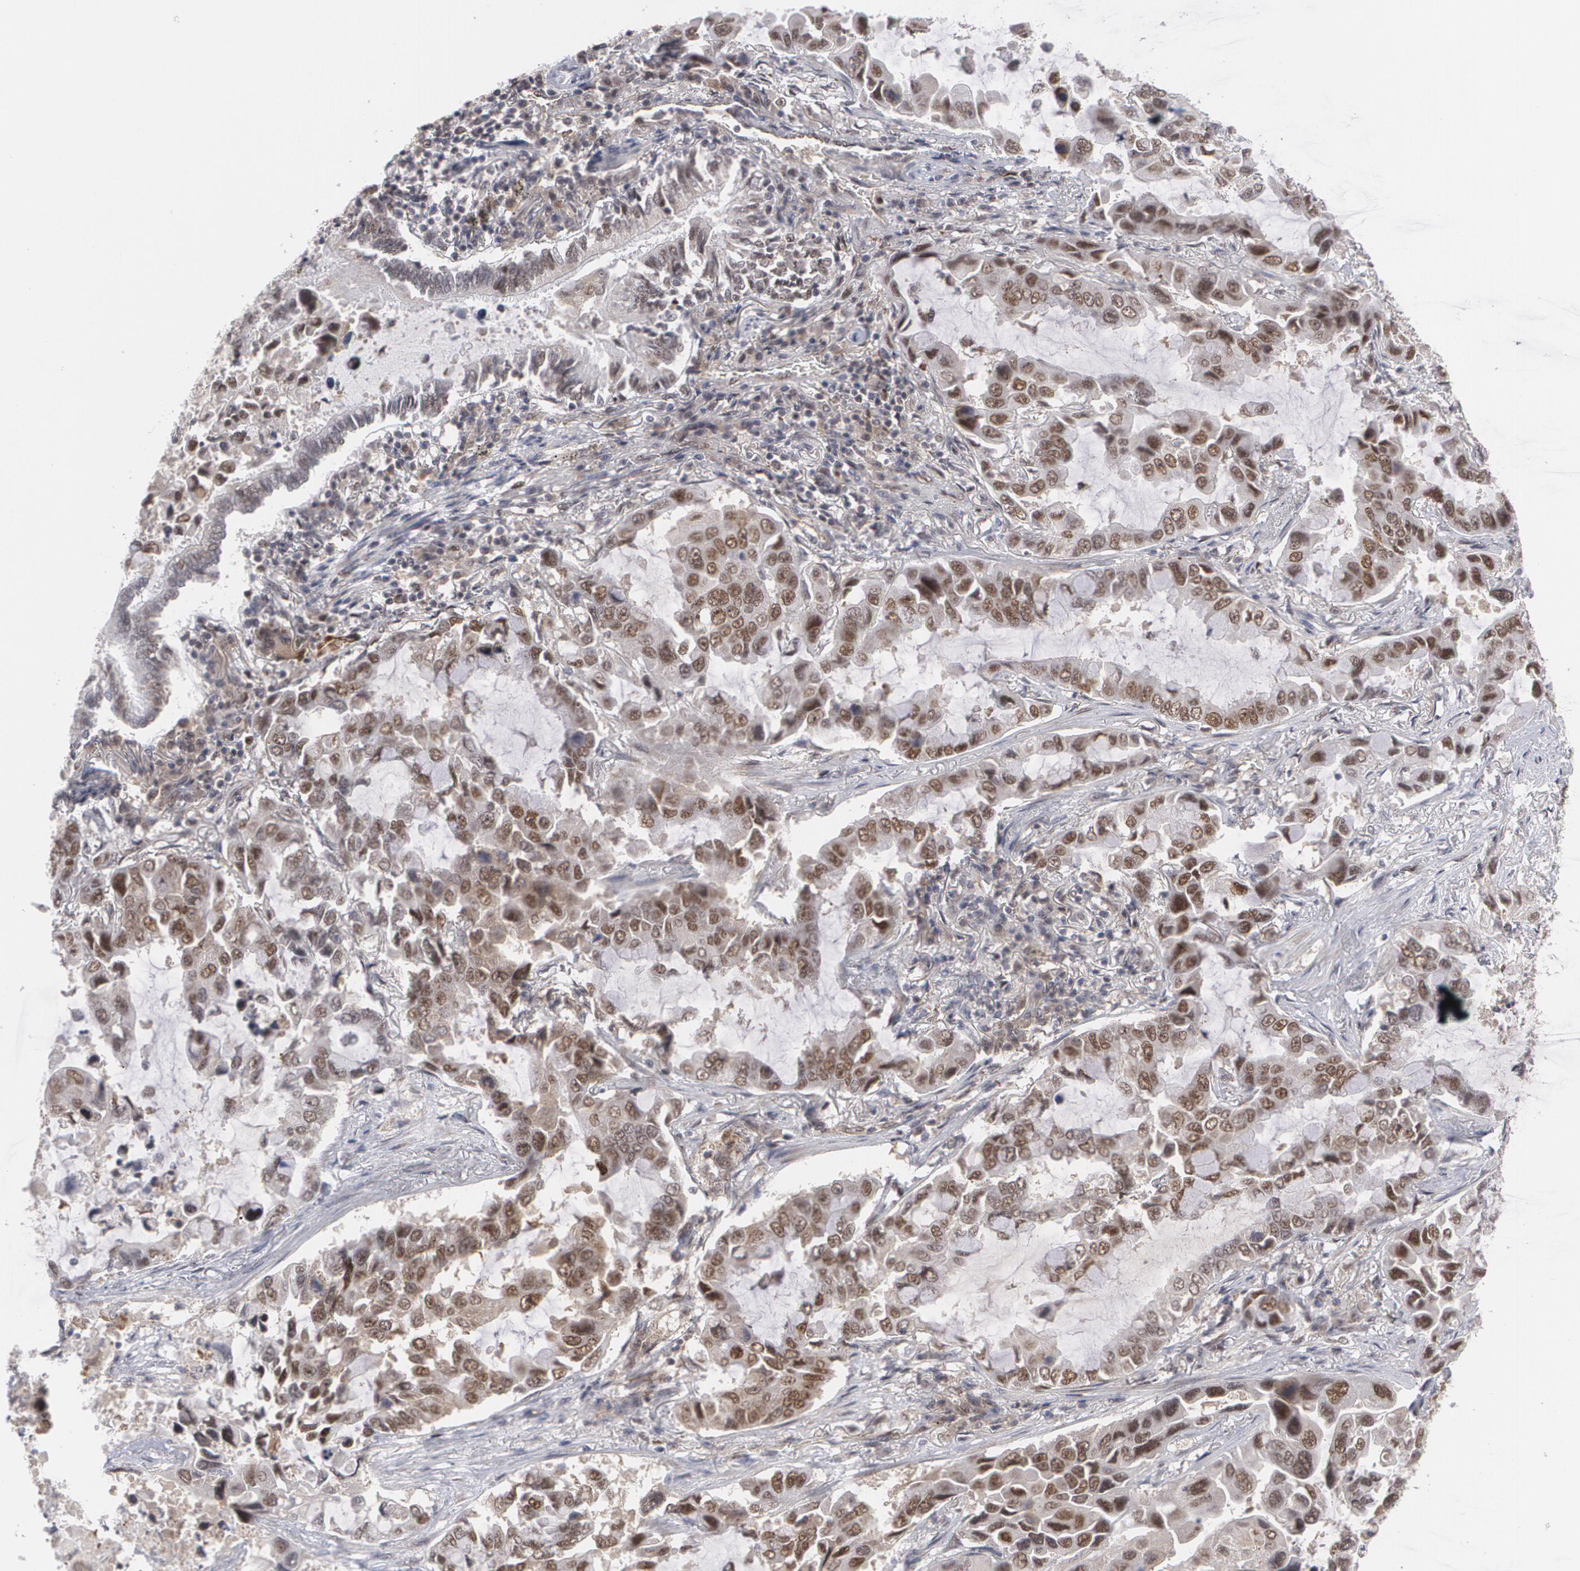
{"staining": {"intensity": "moderate", "quantity": ">75%", "location": "nuclear"}, "tissue": "lung cancer", "cell_type": "Tumor cells", "image_type": "cancer", "snomed": [{"axis": "morphology", "description": "Adenocarcinoma, NOS"}, {"axis": "topography", "description": "Lung"}], "caption": "Protein staining shows moderate nuclear staining in approximately >75% of tumor cells in adenocarcinoma (lung). (IHC, brightfield microscopy, high magnification).", "gene": "INTS6", "patient": {"sex": "male", "age": 64}}